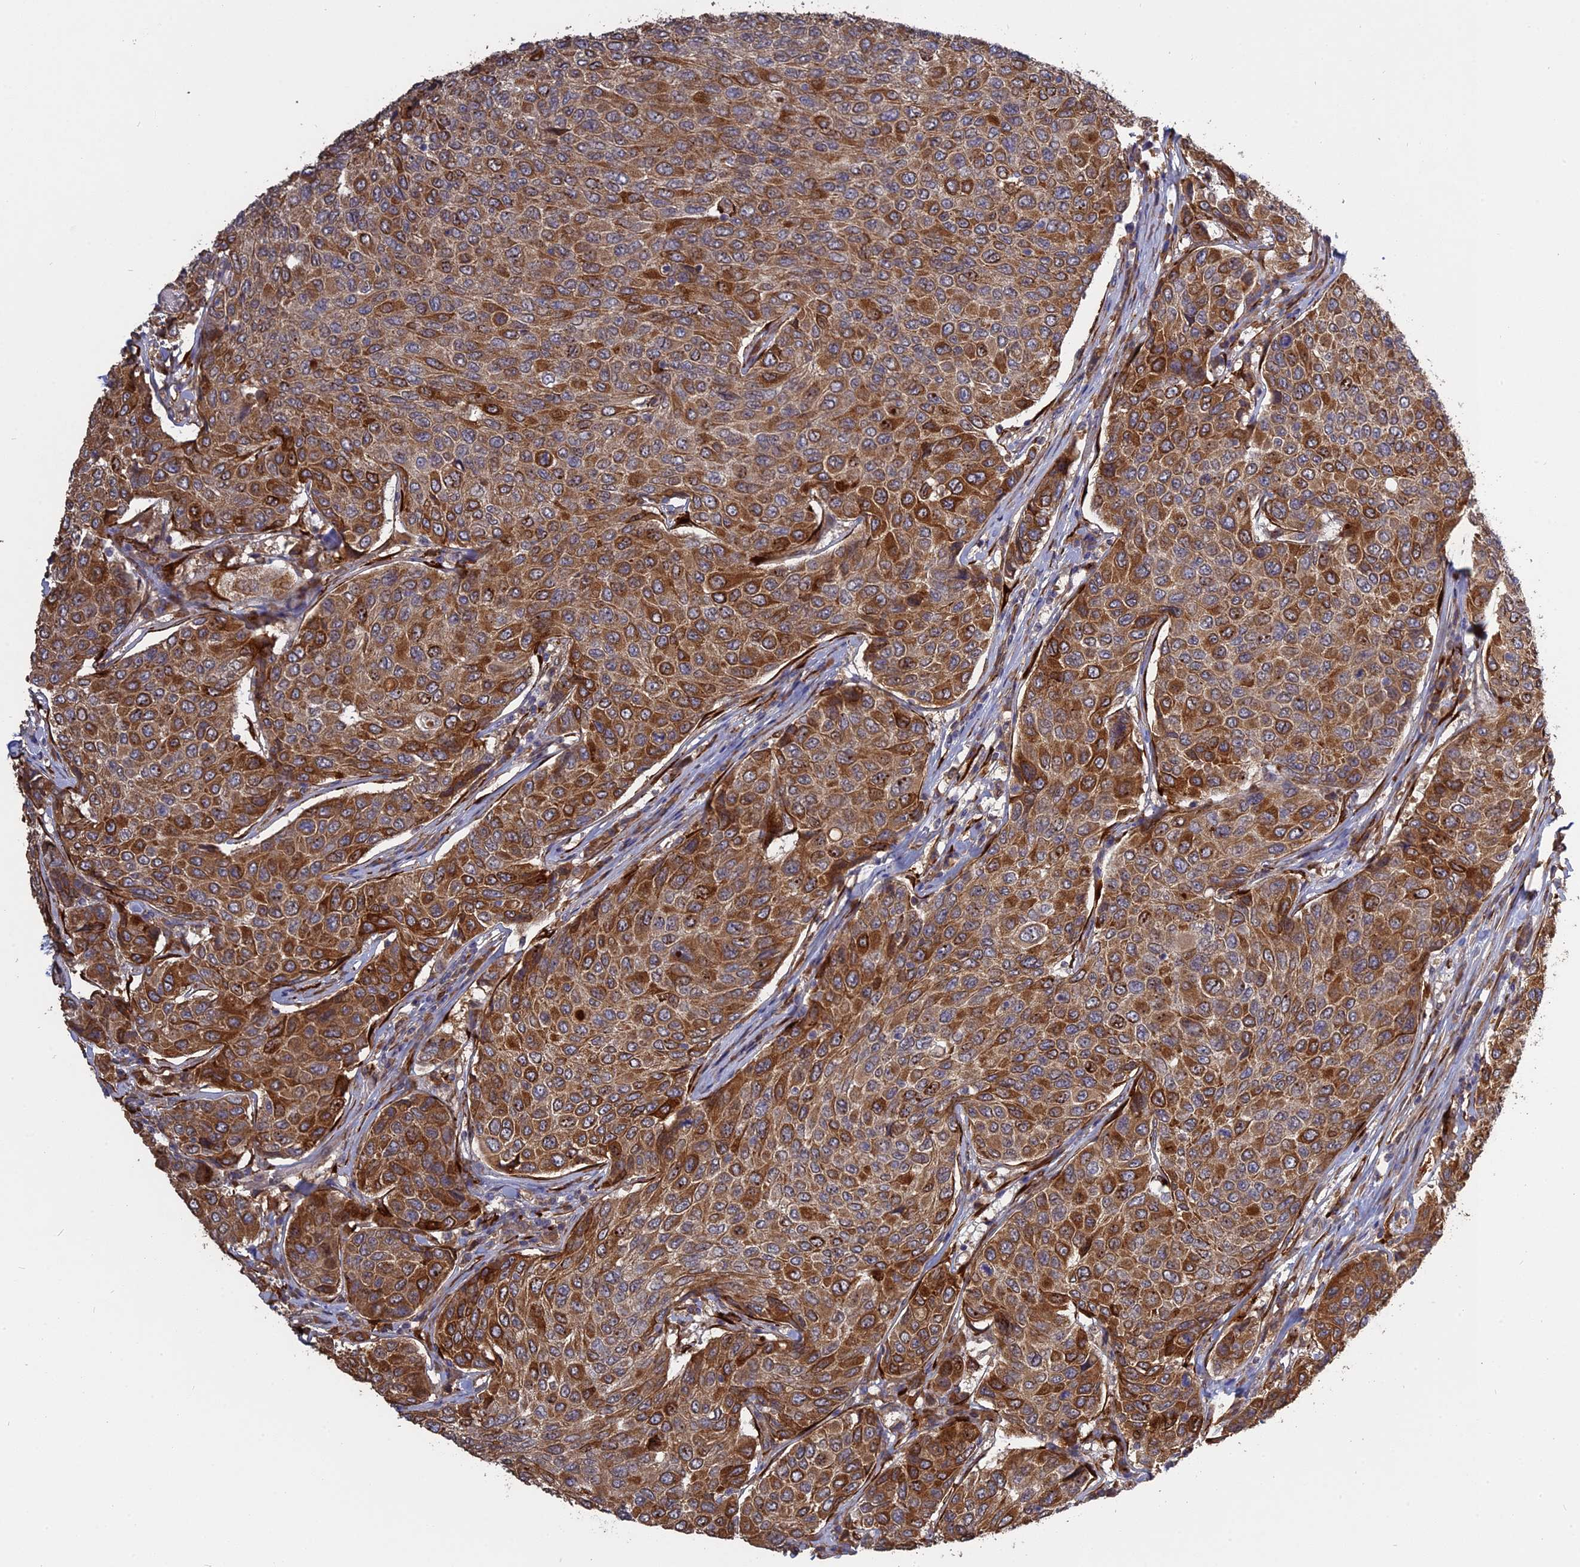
{"staining": {"intensity": "moderate", "quantity": ">75%", "location": "cytoplasmic/membranous"}, "tissue": "breast cancer", "cell_type": "Tumor cells", "image_type": "cancer", "snomed": [{"axis": "morphology", "description": "Duct carcinoma"}, {"axis": "topography", "description": "Breast"}], "caption": "Breast invasive ductal carcinoma tissue demonstrates moderate cytoplasmic/membranous positivity in about >75% of tumor cells, visualized by immunohistochemistry. (IHC, brightfield microscopy, high magnification).", "gene": "PPIC", "patient": {"sex": "female", "age": 55}}